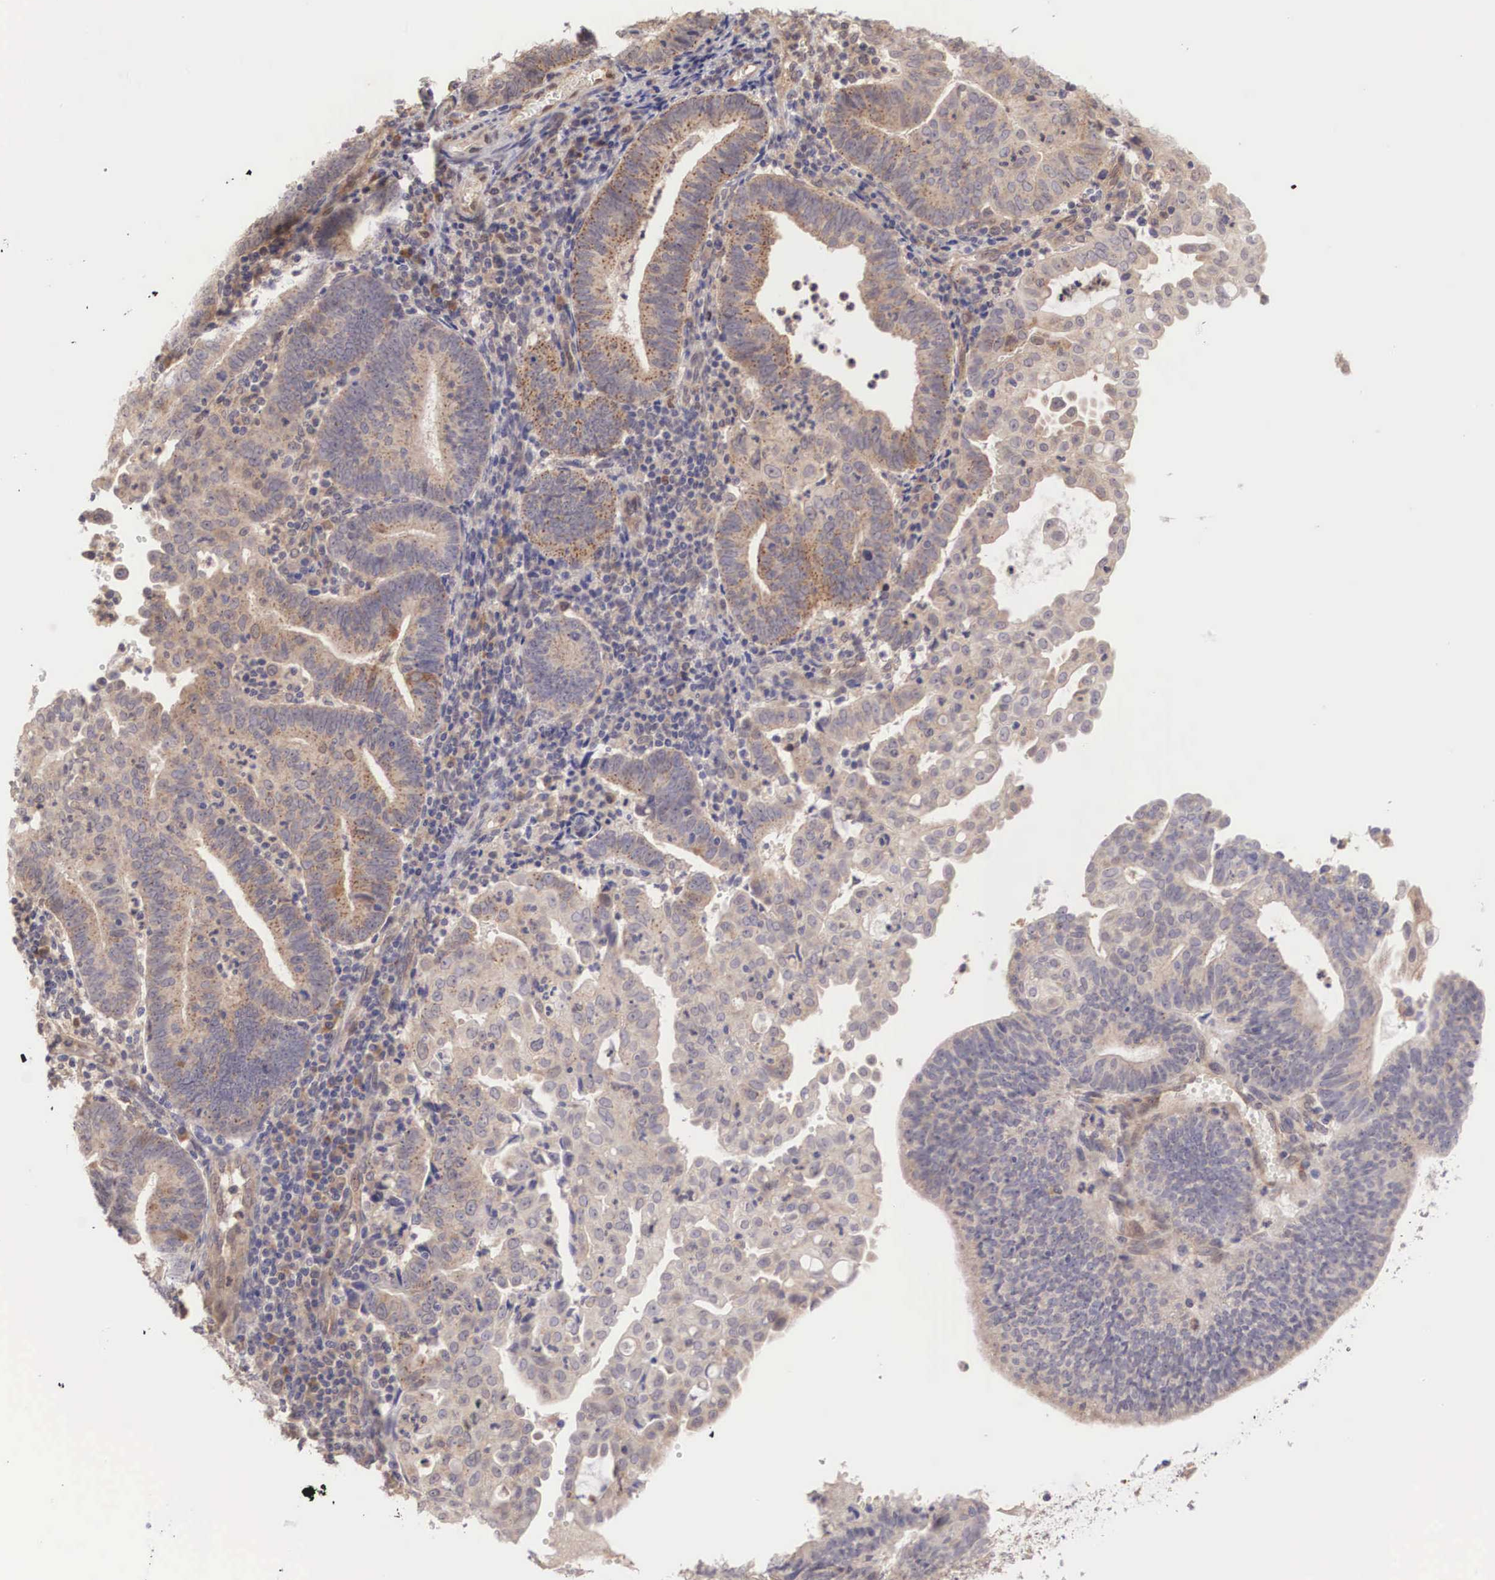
{"staining": {"intensity": "weak", "quantity": "25%-75%", "location": "cytoplasmic/membranous"}, "tissue": "endometrial cancer", "cell_type": "Tumor cells", "image_type": "cancer", "snomed": [{"axis": "morphology", "description": "Adenocarcinoma, NOS"}, {"axis": "topography", "description": "Endometrium"}], "caption": "IHC photomicrograph of human endometrial cancer (adenocarcinoma) stained for a protein (brown), which demonstrates low levels of weak cytoplasmic/membranous staining in approximately 25%-75% of tumor cells.", "gene": "DNAJB7", "patient": {"sex": "female", "age": 60}}